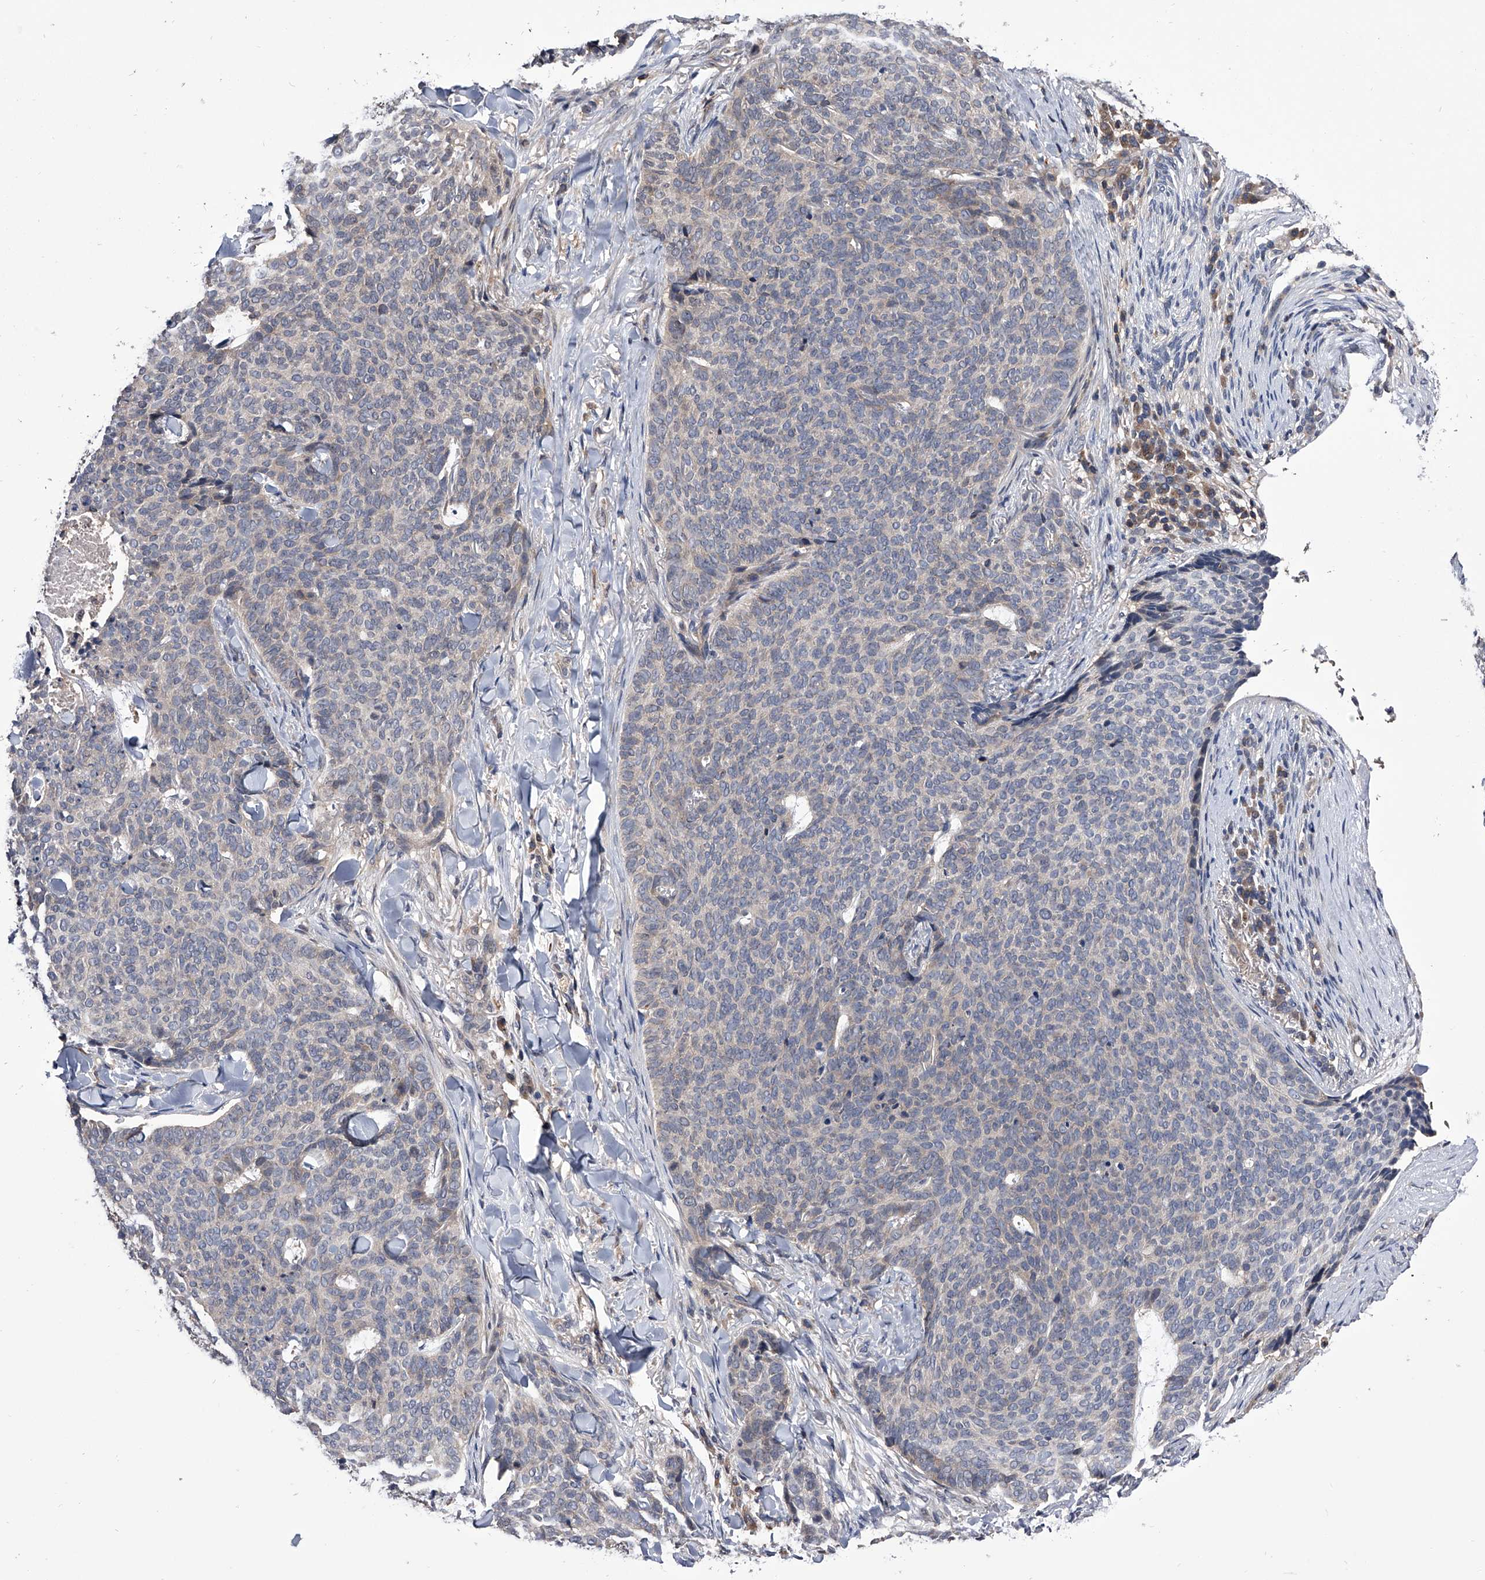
{"staining": {"intensity": "negative", "quantity": "none", "location": "none"}, "tissue": "skin cancer", "cell_type": "Tumor cells", "image_type": "cancer", "snomed": [{"axis": "morphology", "description": "Normal tissue, NOS"}, {"axis": "morphology", "description": "Basal cell carcinoma"}, {"axis": "topography", "description": "Skin"}], "caption": "This is an immunohistochemistry histopathology image of skin cancer (basal cell carcinoma). There is no positivity in tumor cells.", "gene": "PAN3", "patient": {"sex": "male", "age": 50}}